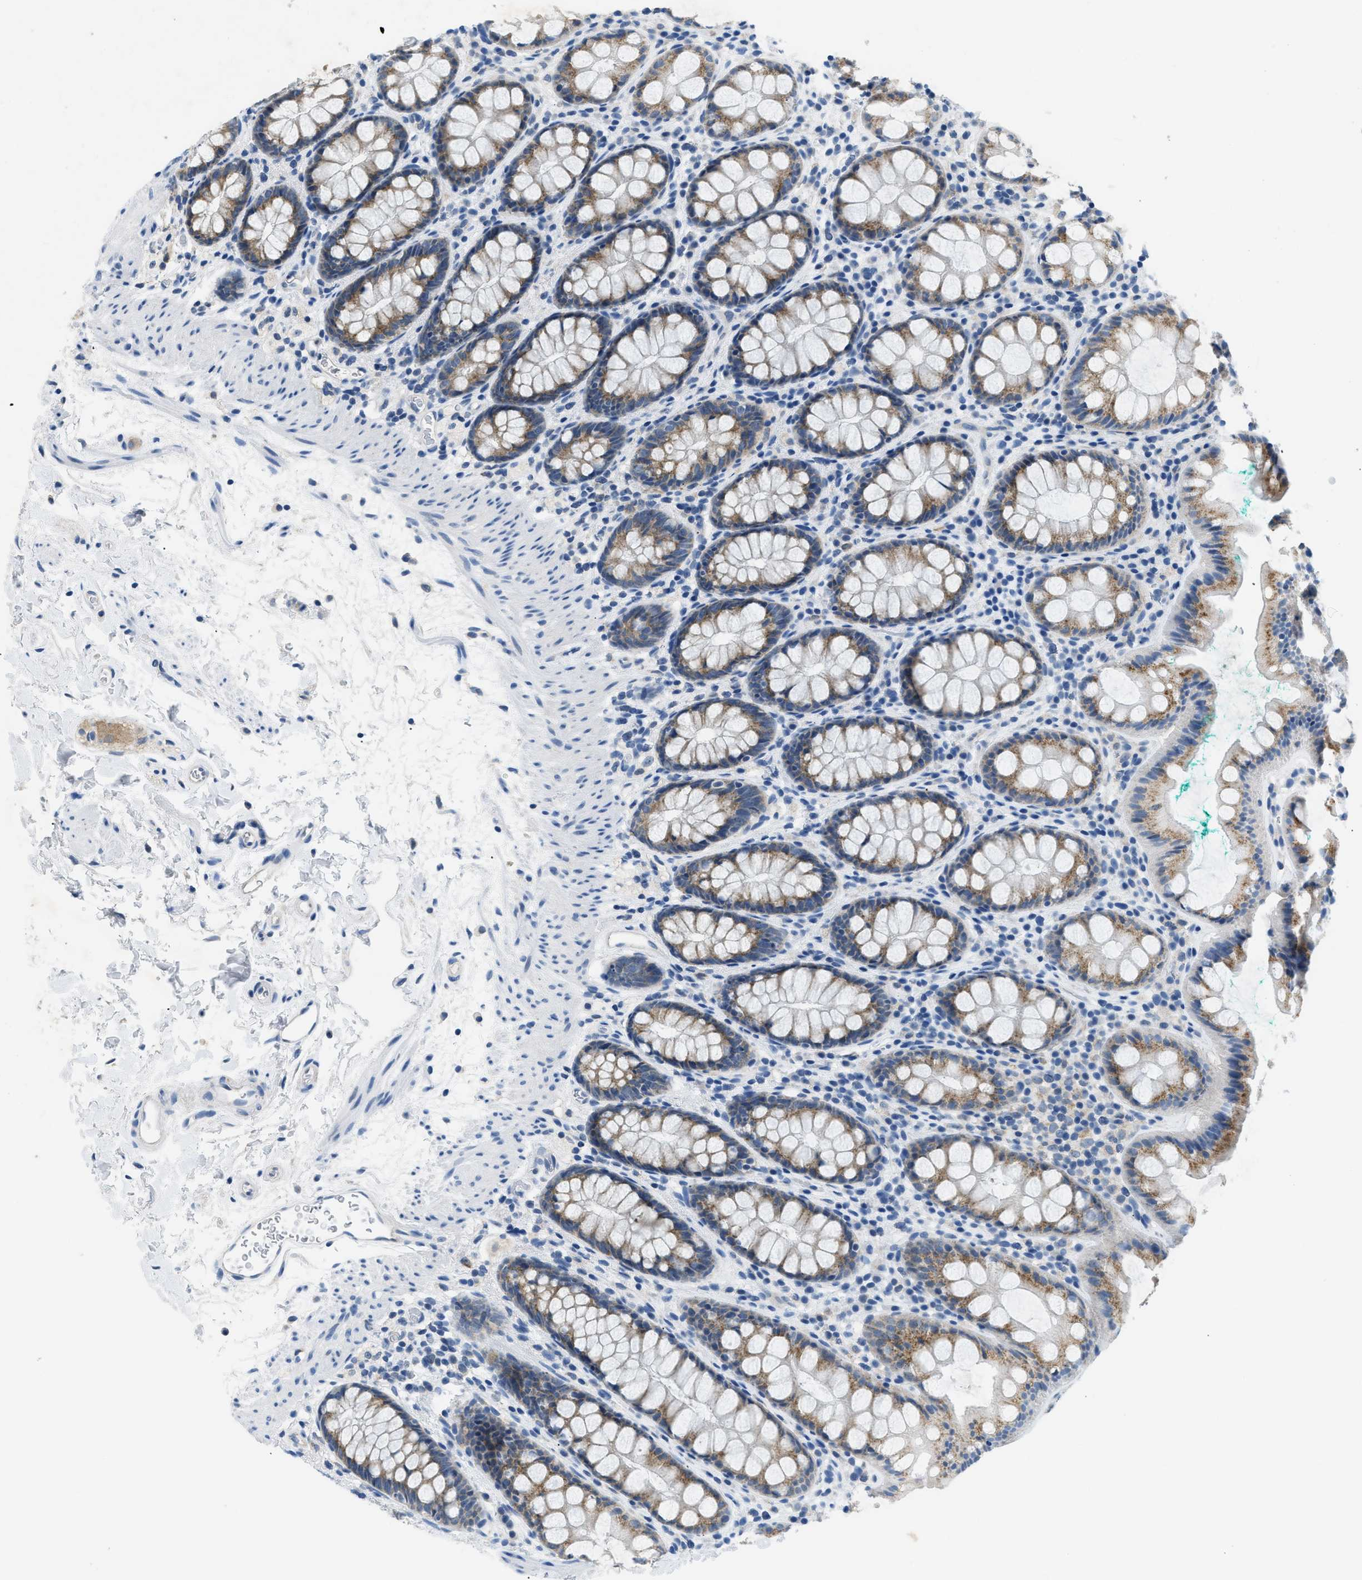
{"staining": {"intensity": "moderate", "quantity": ">75%", "location": "cytoplasmic/membranous"}, "tissue": "rectum", "cell_type": "Glandular cells", "image_type": "normal", "snomed": [{"axis": "morphology", "description": "Normal tissue, NOS"}, {"axis": "topography", "description": "Rectum"}], "caption": "High-power microscopy captured an immunohistochemistry micrograph of unremarkable rectum, revealing moderate cytoplasmic/membranous expression in about >75% of glandular cells. (Stains: DAB (3,3'-diaminobenzidine) in brown, nuclei in blue, Microscopy: brightfield microscopy at high magnification).", "gene": "TOMM34", "patient": {"sex": "female", "age": 65}}